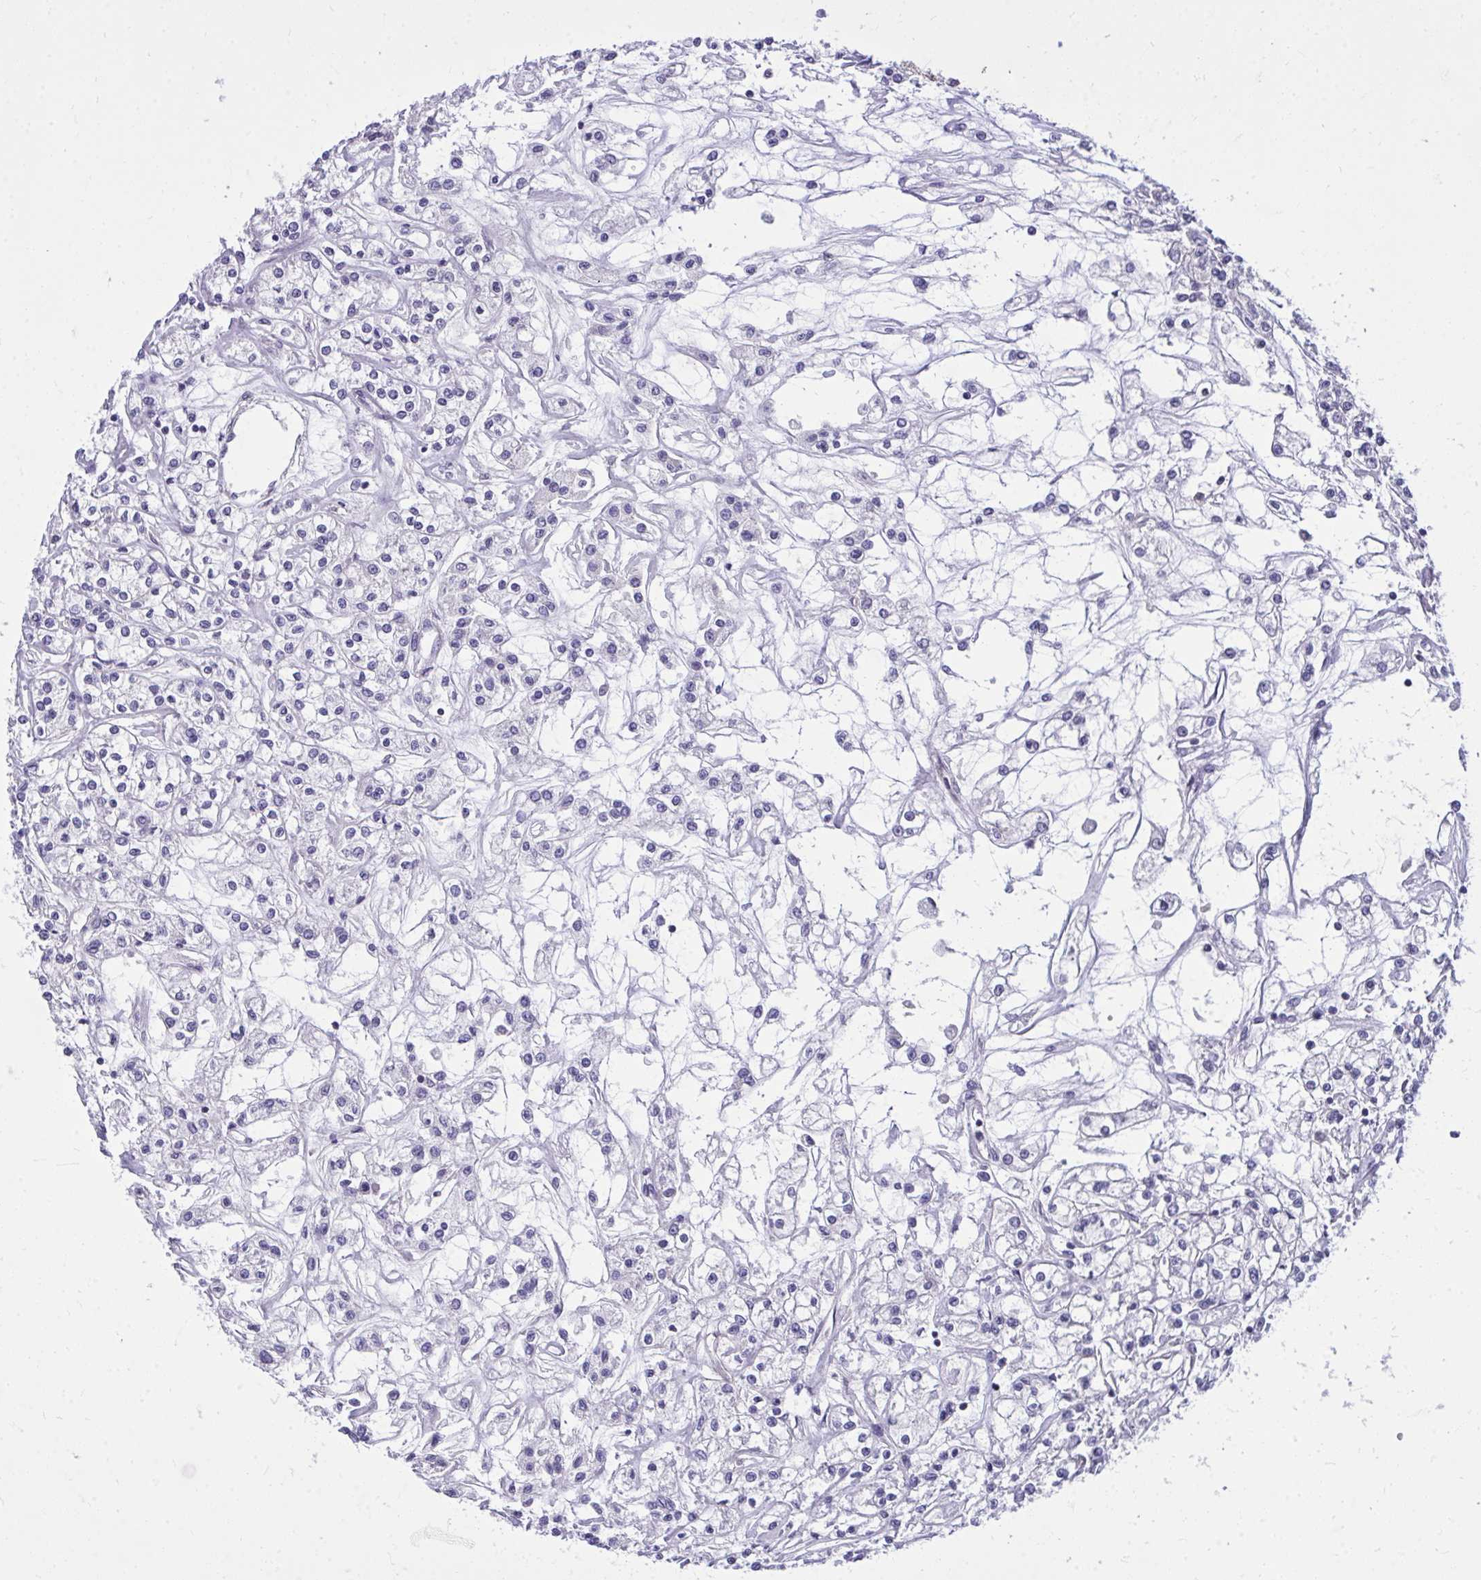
{"staining": {"intensity": "negative", "quantity": "none", "location": "none"}, "tissue": "renal cancer", "cell_type": "Tumor cells", "image_type": "cancer", "snomed": [{"axis": "morphology", "description": "Adenocarcinoma, NOS"}, {"axis": "topography", "description": "Kidney"}], "caption": "Tumor cells are negative for protein expression in human adenocarcinoma (renal).", "gene": "AKAP5", "patient": {"sex": "female", "age": 59}}